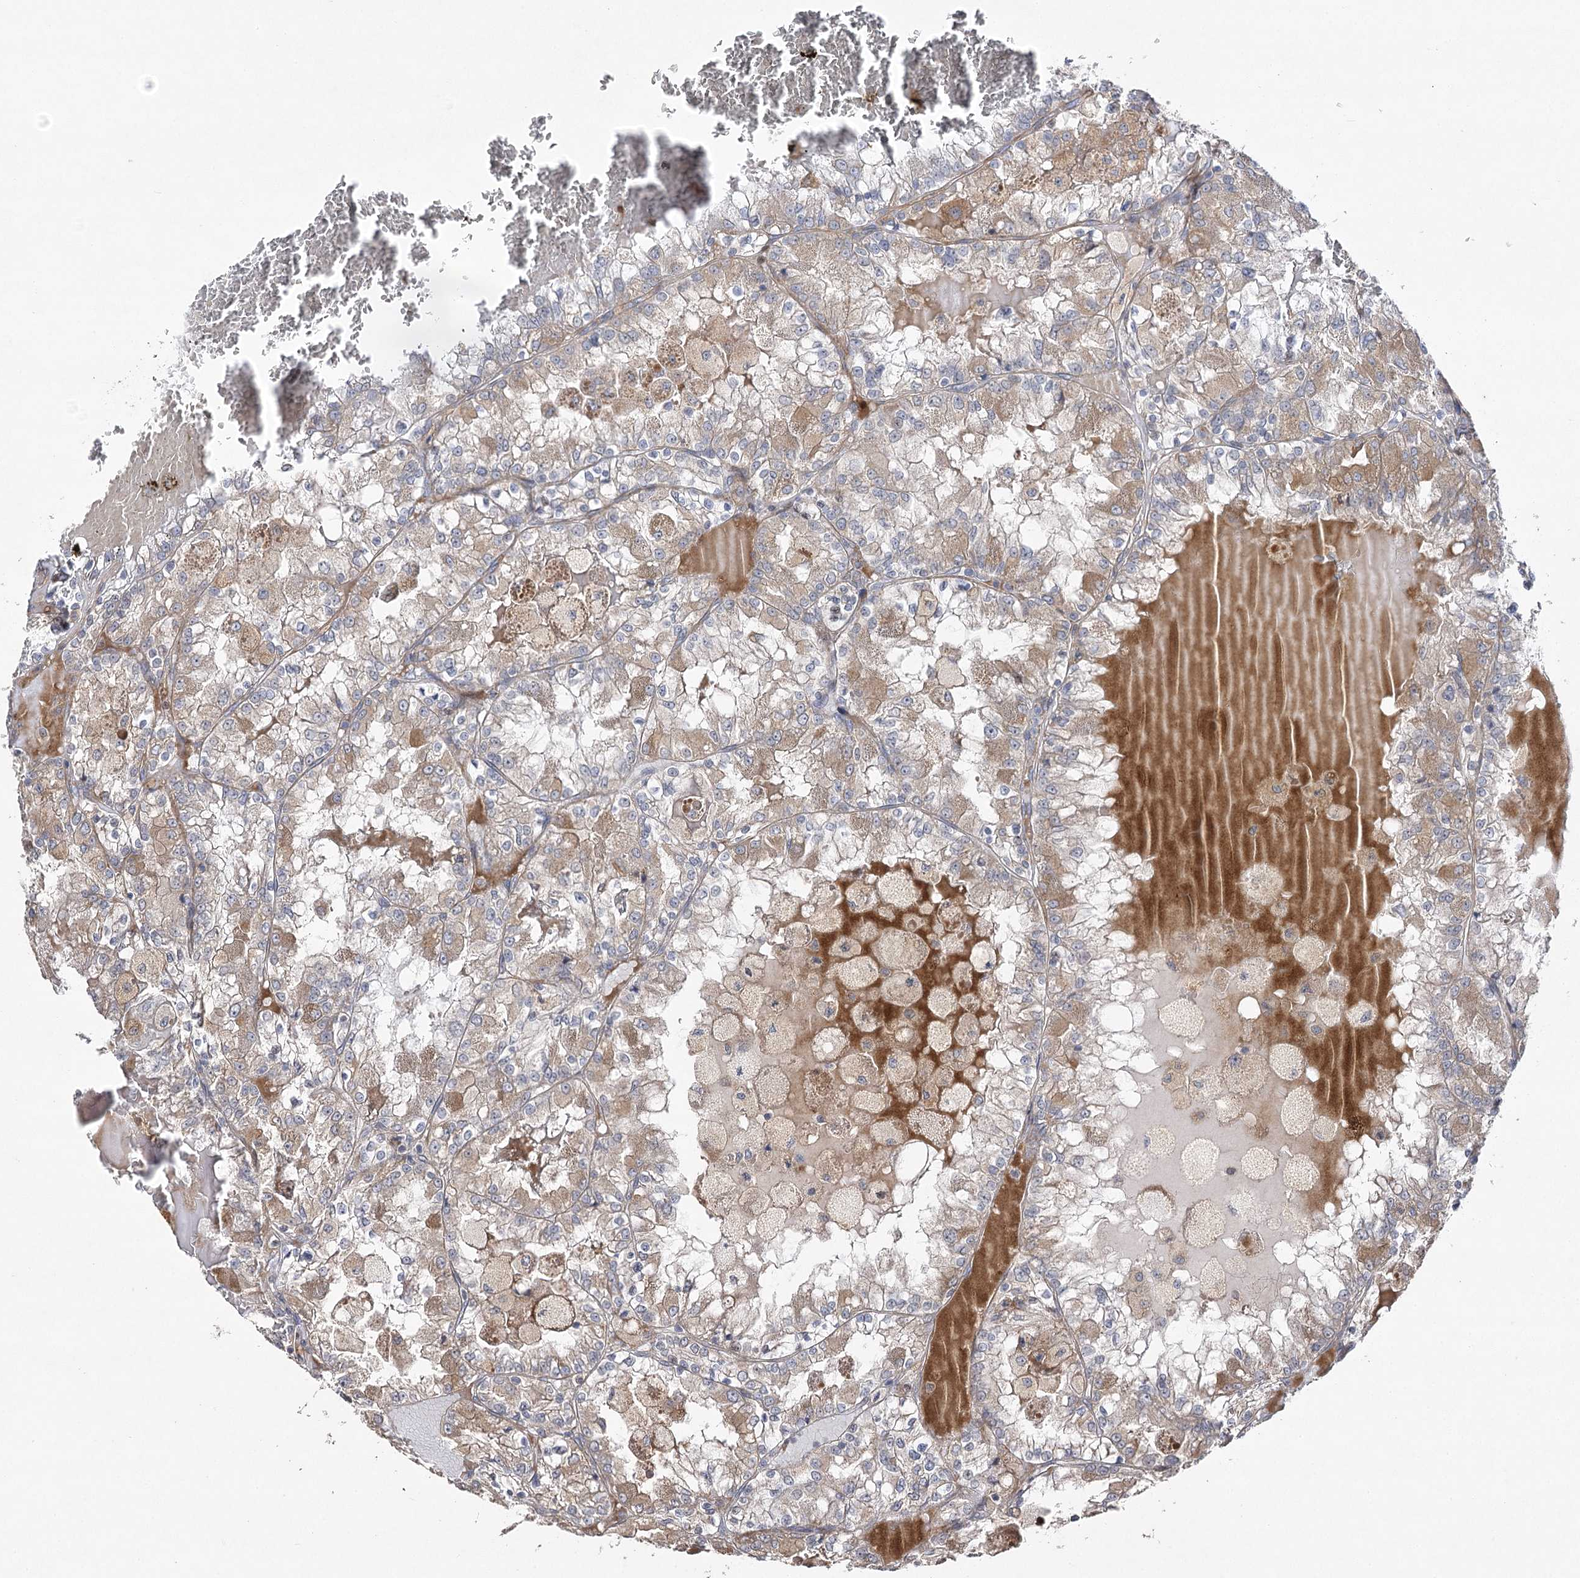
{"staining": {"intensity": "weak", "quantity": ">75%", "location": "cytoplasmic/membranous"}, "tissue": "renal cancer", "cell_type": "Tumor cells", "image_type": "cancer", "snomed": [{"axis": "morphology", "description": "Adenocarcinoma, NOS"}, {"axis": "topography", "description": "Kidney"}], "caption": "Weak cytoplasmic/membranous protein expression is identified in approximately >75% of tumor cells in renal cancer.", "gene": "OBSL1", "patient": {"sex": "female", "age": 56}}